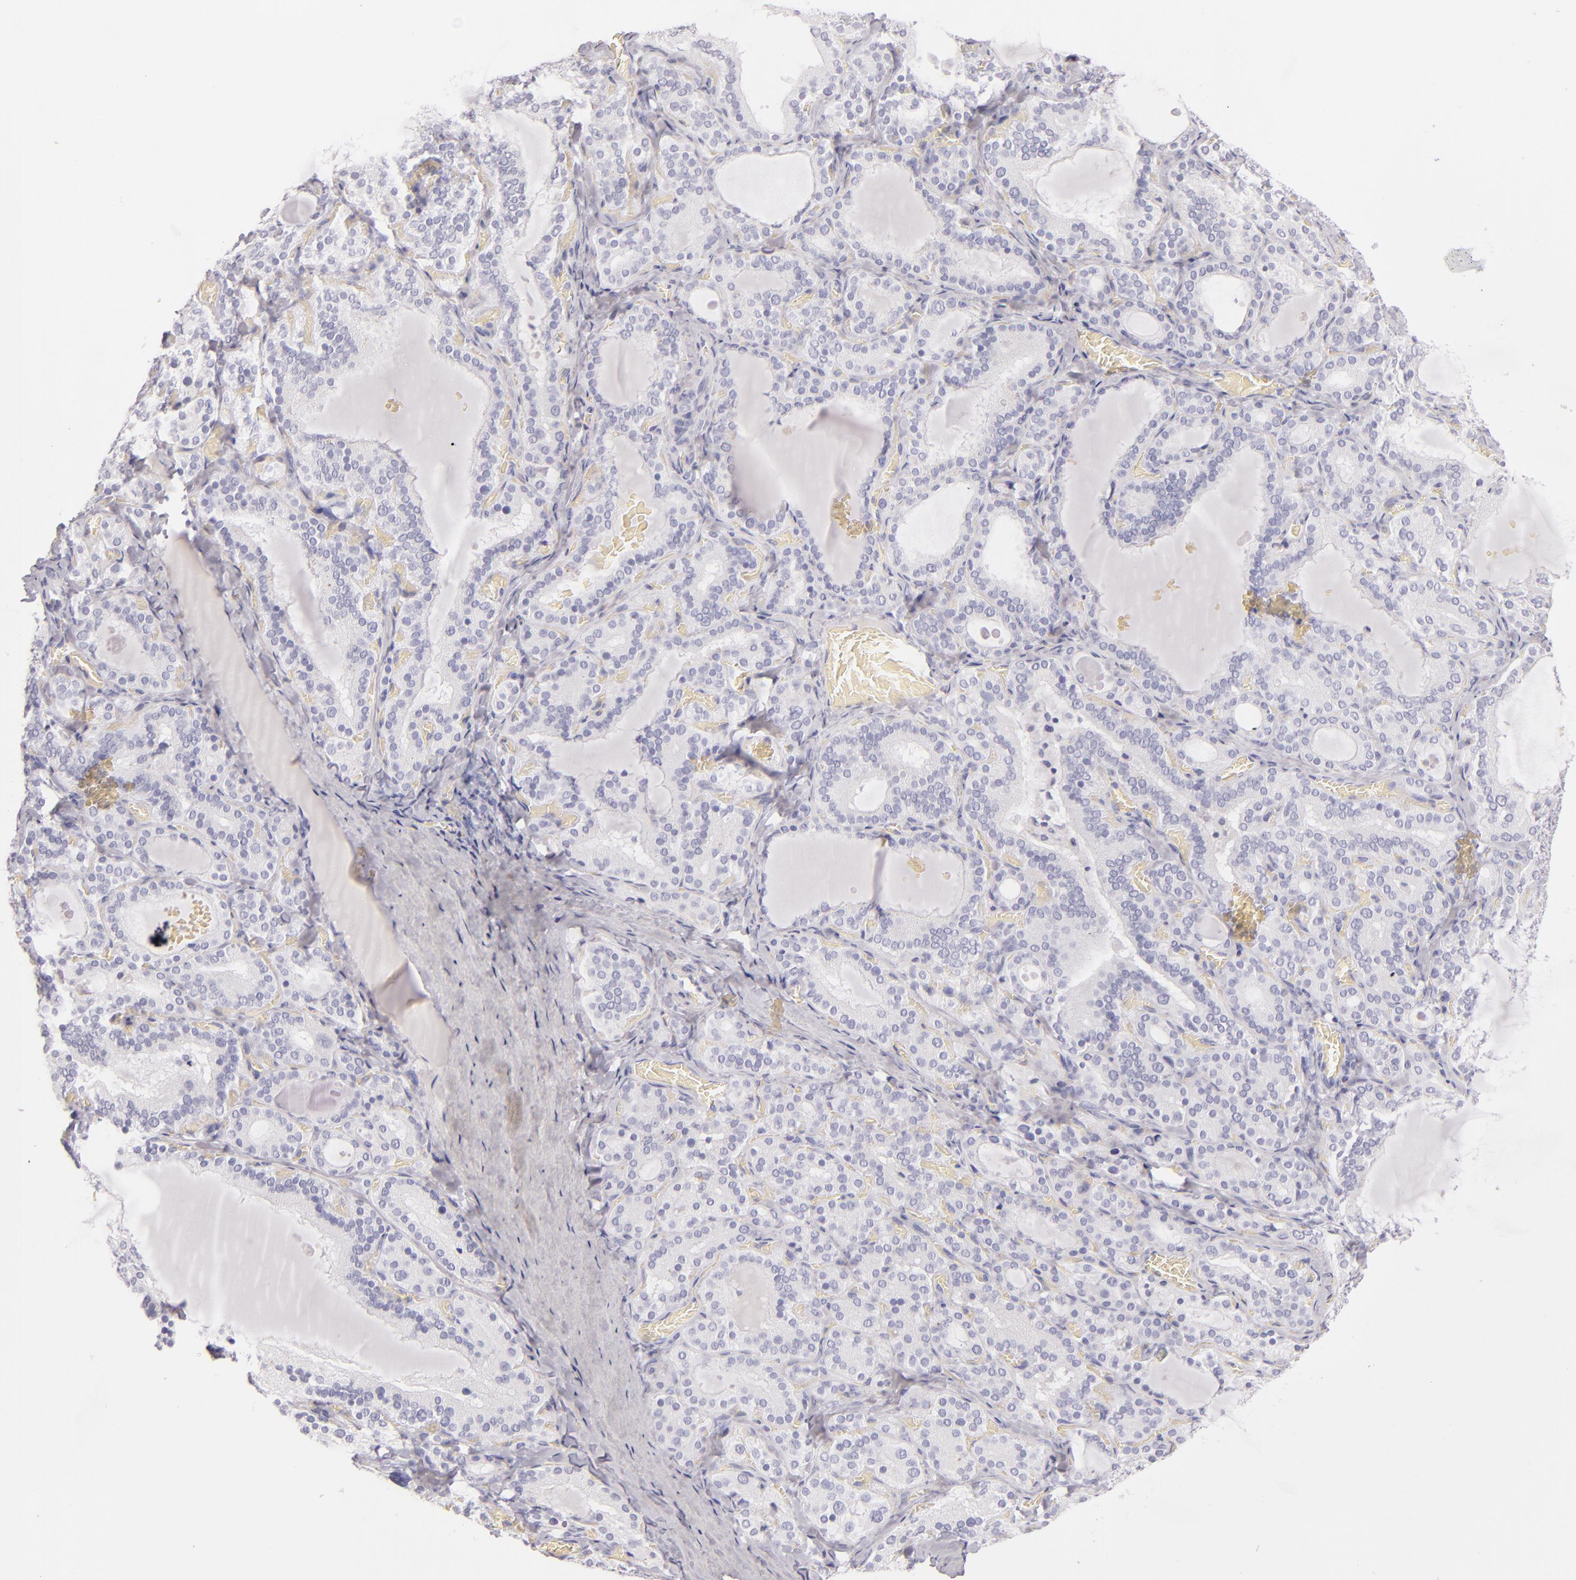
{"staining": {"intensity": "negative", "quantity": "none", "location": "none"}, "tissue": "thyroid gland", "cell_type": "Glandular cells", "image_type": "normal", "snomed": [{"axis": "morphology", "description": "Normal tissue, NOS"}, {"axis": "topography", "description": "Thyroid gland"}], "caption": "The immunohistochemistry (IHC) photomicrograph has no significant expression in glandular cells of thyroid gland. (Stains: DAB (3,3'-diaminobenzidine) IHC with hematoxylin counter stain, Microscopy: brightfield microscopy at high magnification).", "gene": "FABP1", "patient": {"sex": "female", "age": 33}}